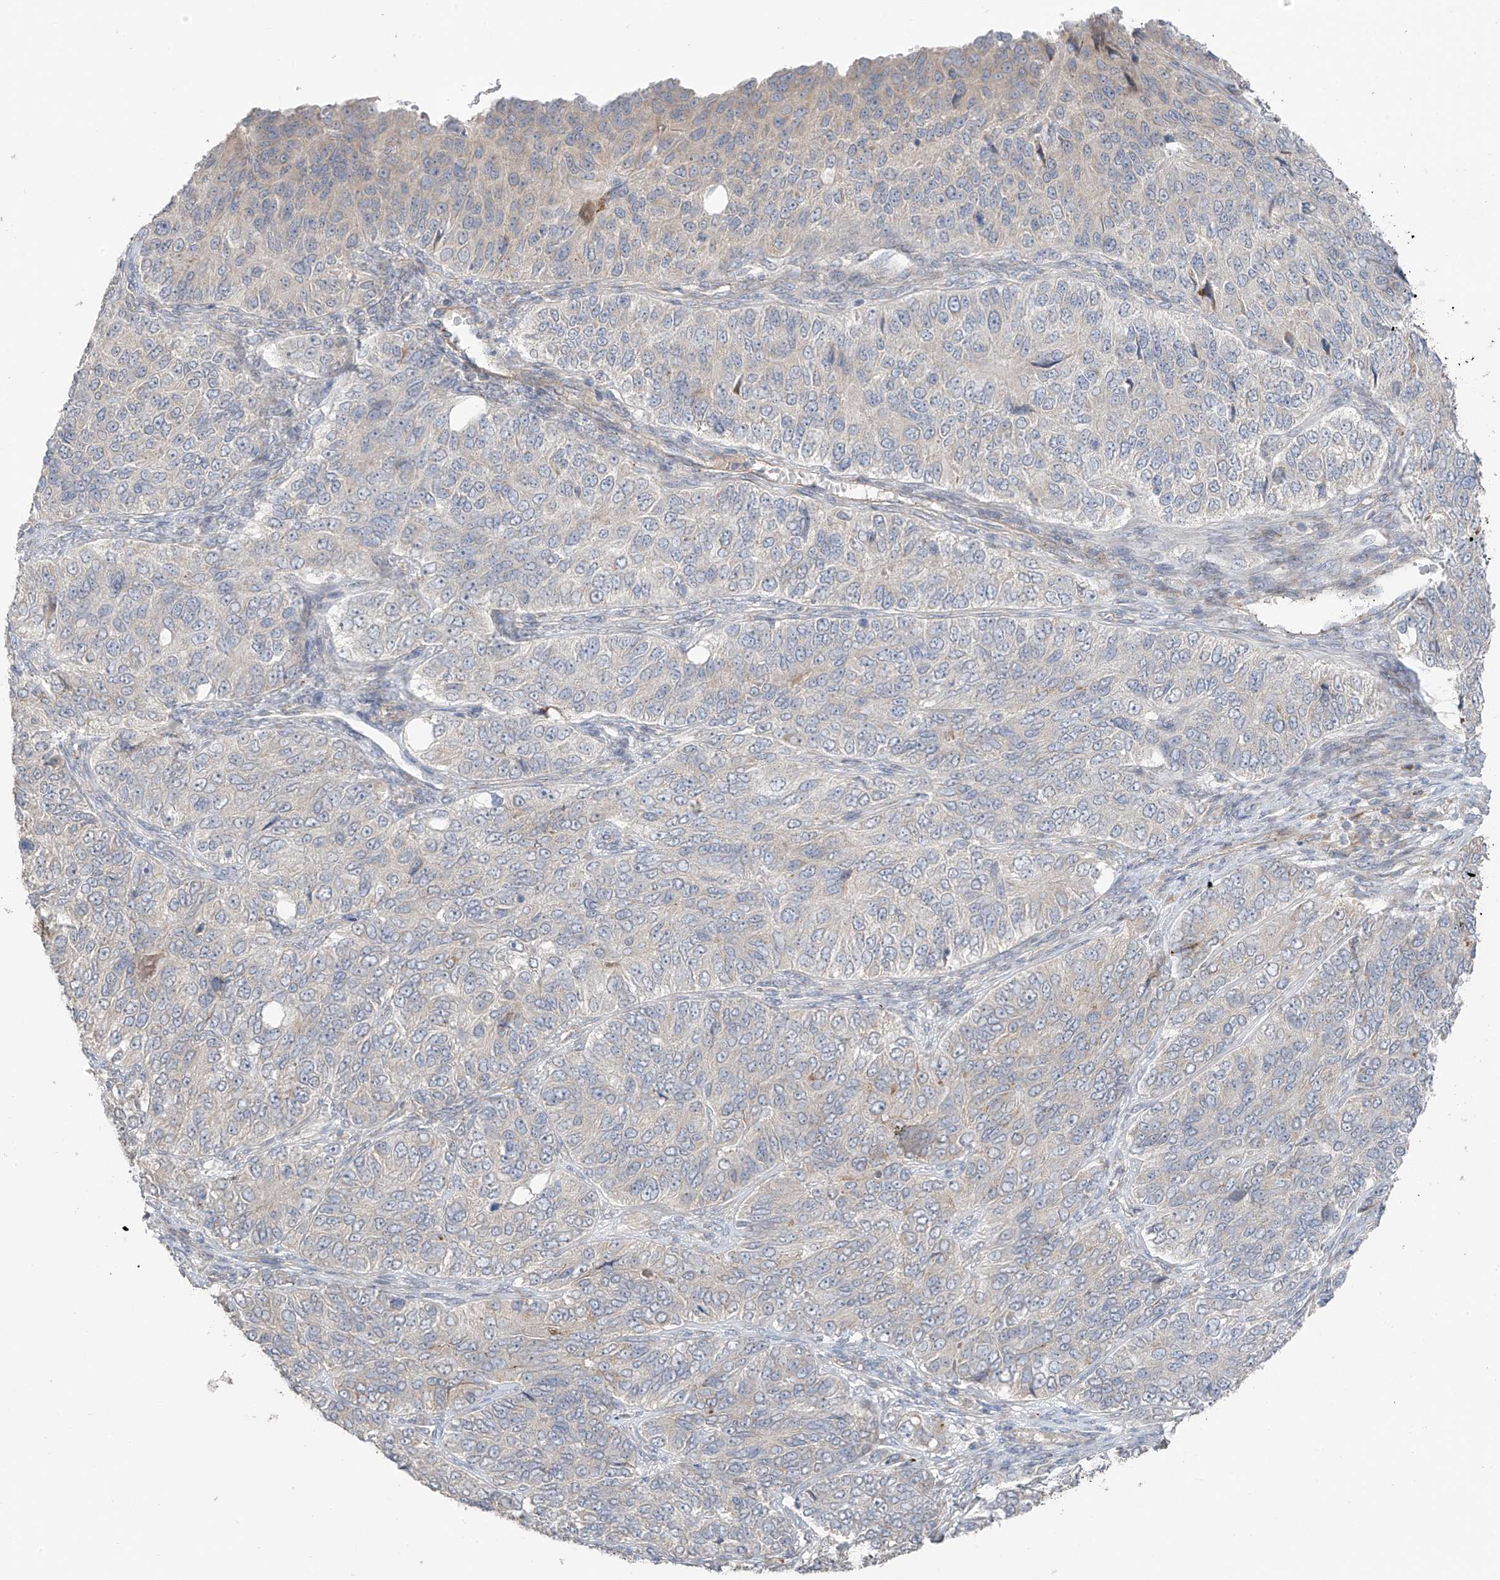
{"staining": {"intensity": "weak", "quantity": "<25%", "location": "cytoplasmic/membranous"}, "tissue": "ovarian cancer", "cell_type": "Tumor cells", "image_type": "cancer", "snomed": [{"axis": "morphology", "description": "Carcinoma, endometroid"}, {"axis": "topography", "description": "Ovary"}], "caption": "Ovarian cancer was stained to show a protein in brown. There is no significant expression in tumor cells.", "gene": "NALCN", "patient": {"sex": "female", "age": 51}}